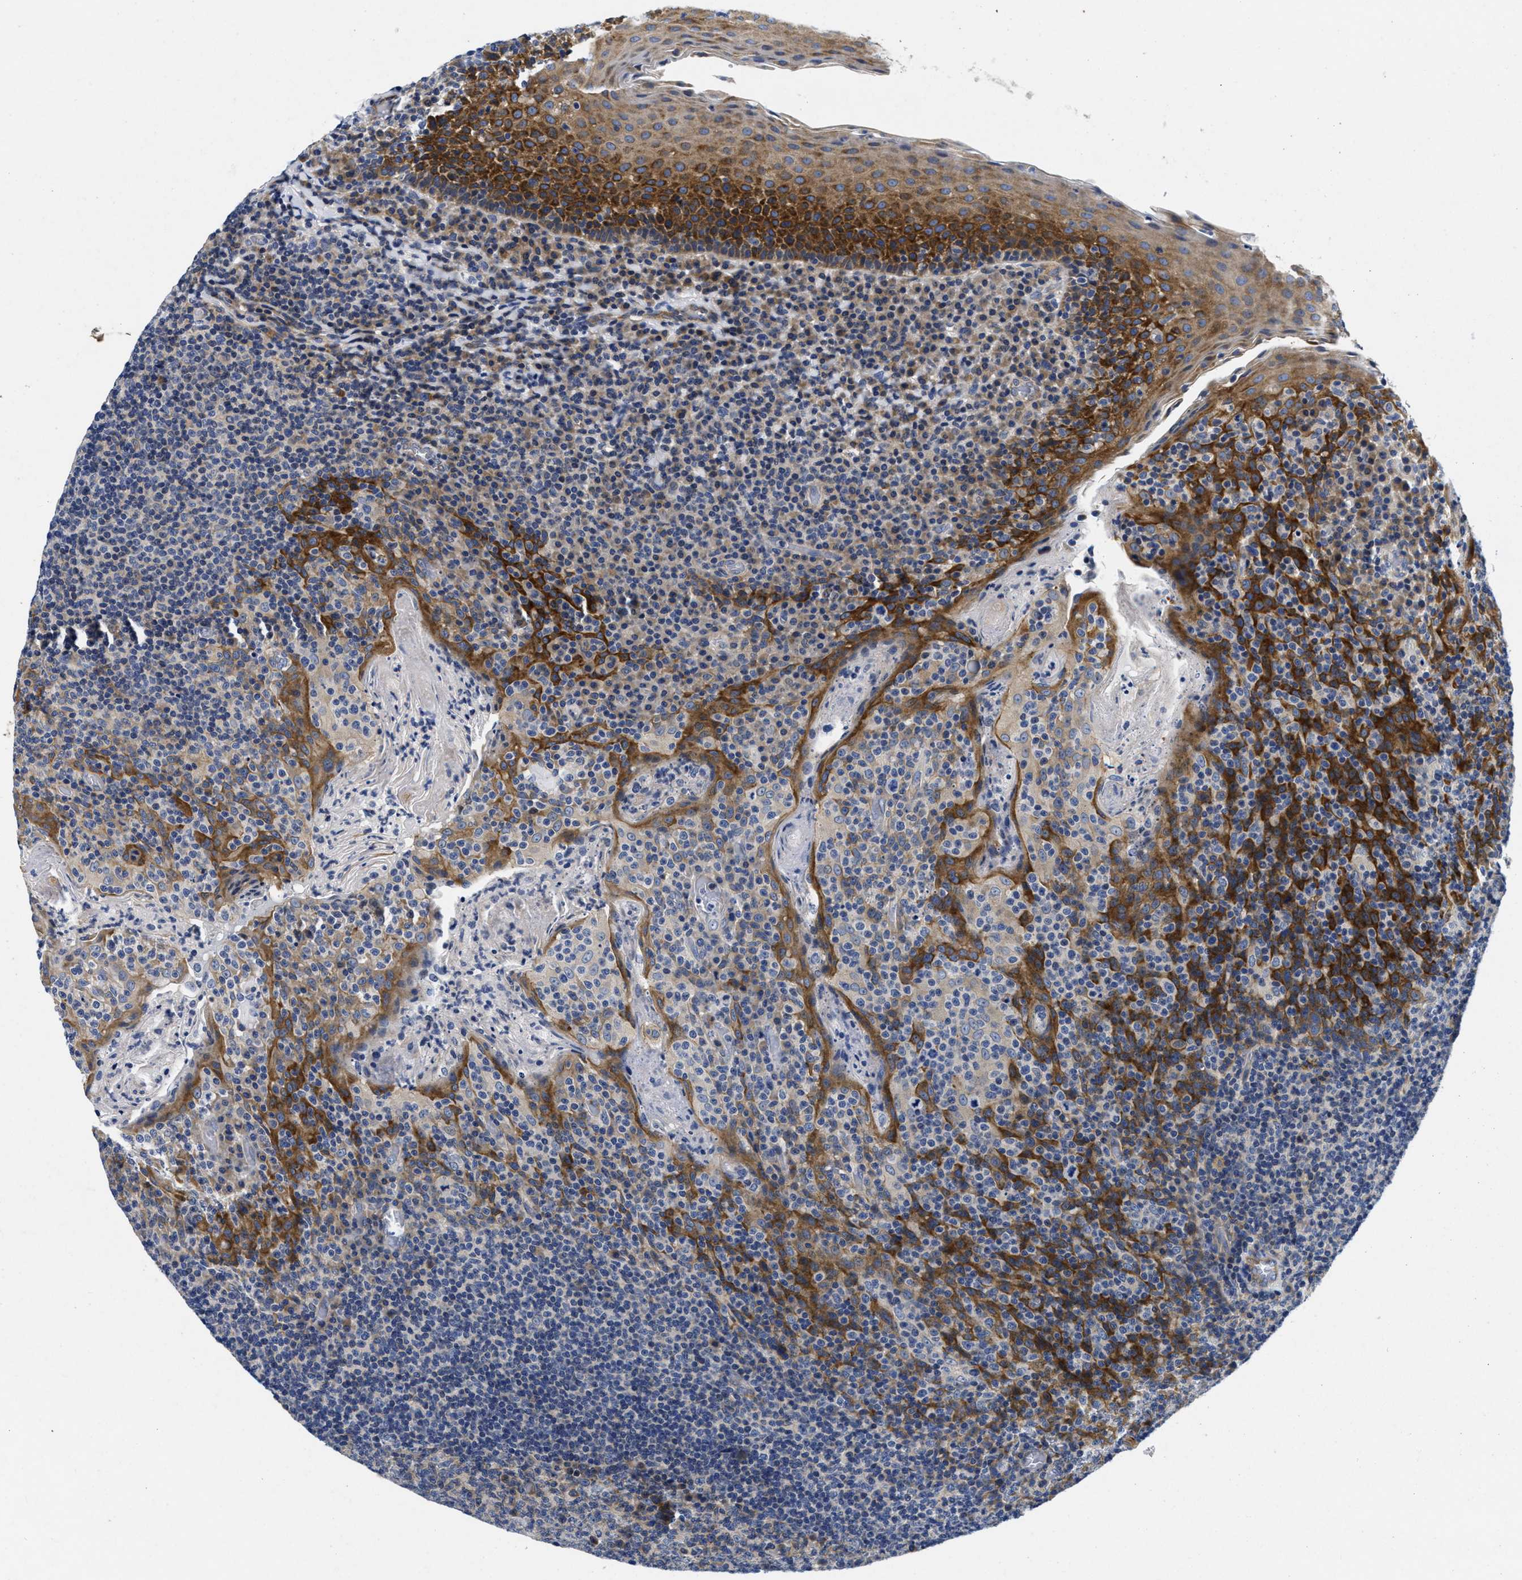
{"staining": {"intensity": "weak", "quantity": "25%-75%", "location": "cytoplasmic/membranous"}, "tissue": "tonsil", "cell_type": "Germinal center cells", "image_type": "normal", "snomed": [{"axis": "morphology", "description": "Normal tissue, NOS"}, {"axis": "topography", "description": "Tonsil"}], "caption": "The micrograph displays staining of unremarkable tonsil, revealing weak cytoplasmic/membranous protein positivity (brown color) within germinal center cells.", "gene": "LAD1", "patient": {"sex": "male", "age": 17}}